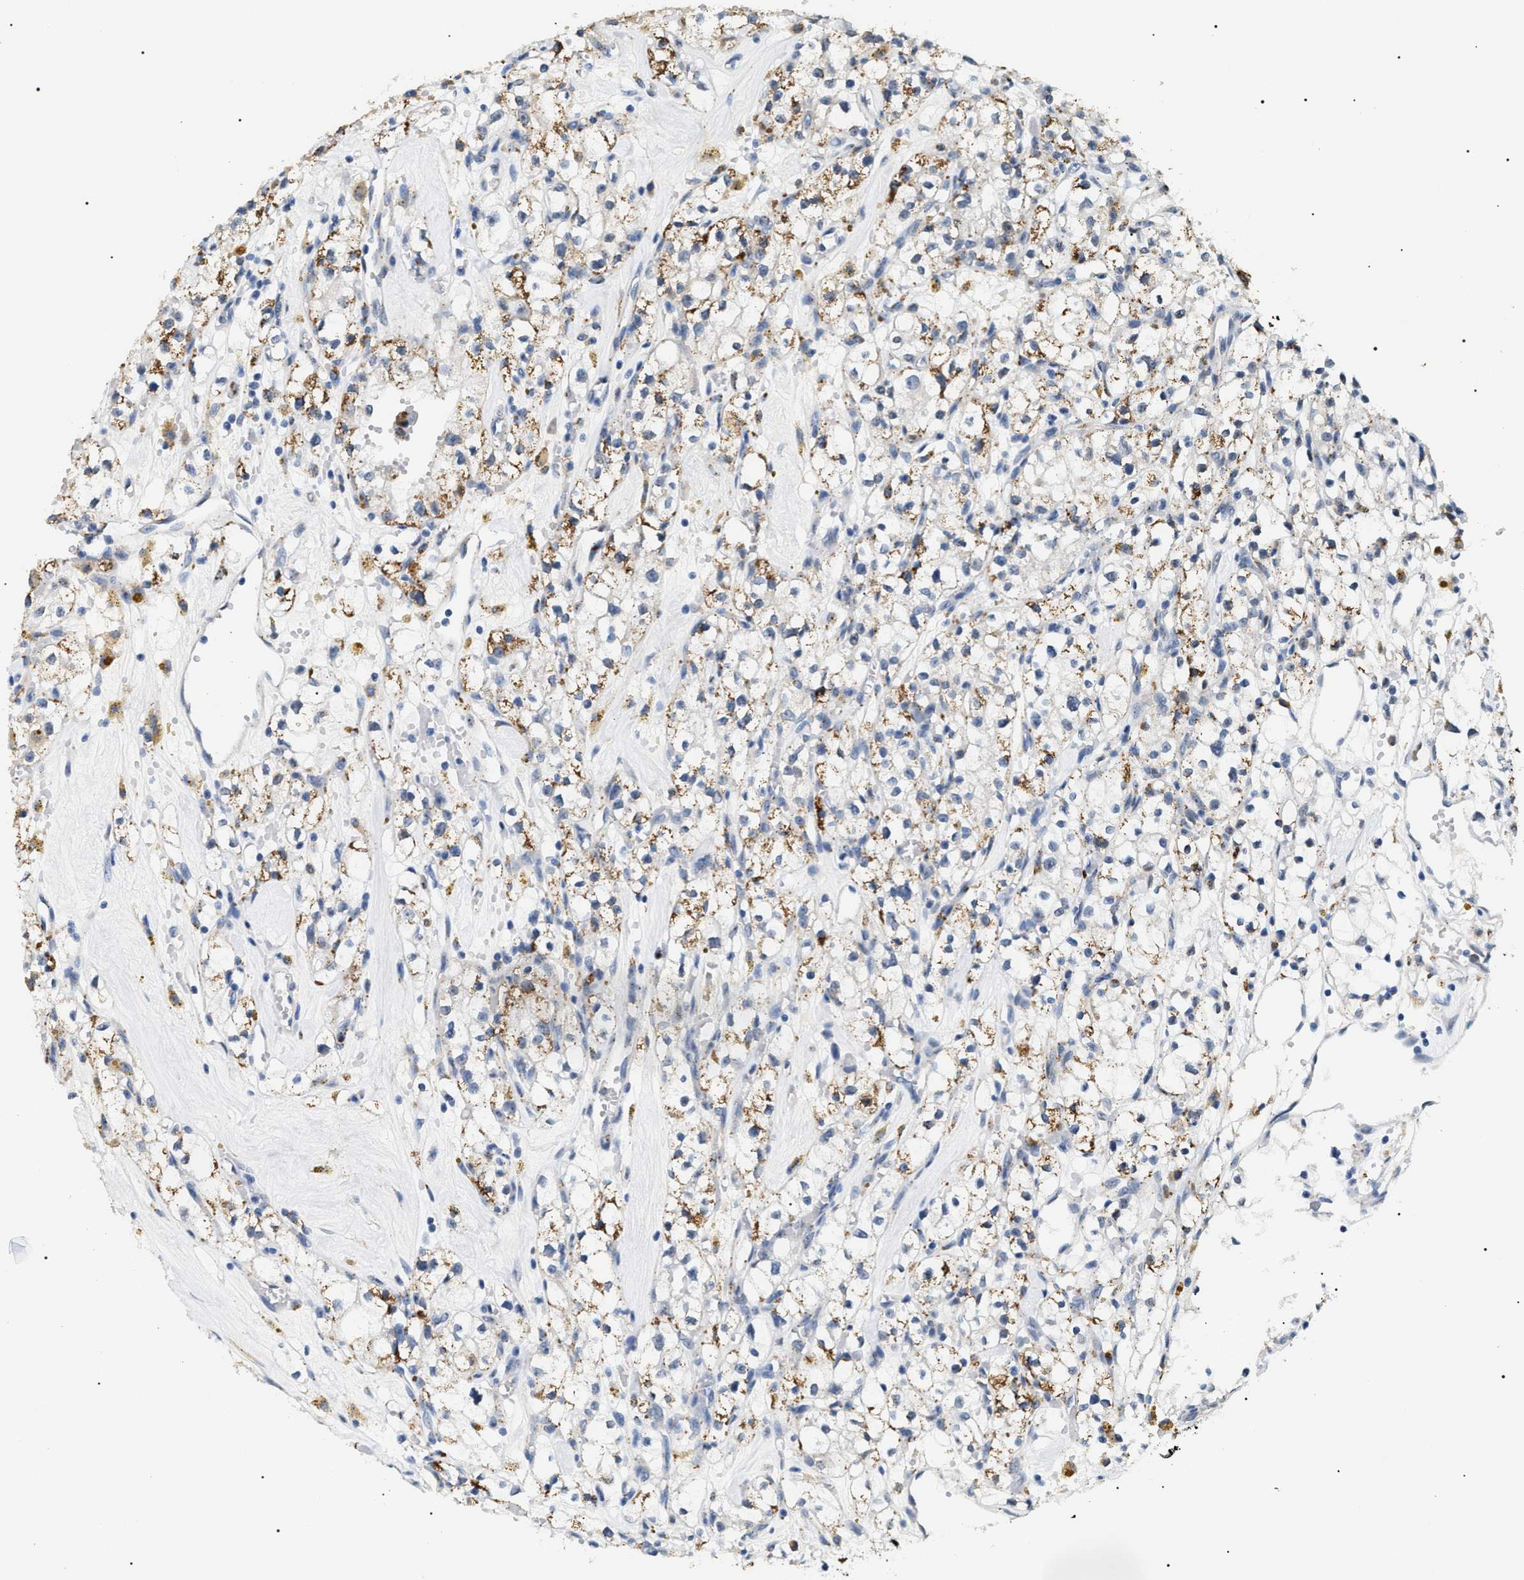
{"staining": {"intensity": "strong", "quantity": "25%-75%", "location": "cytoplasmic/membranous"}, "tissue": "renal cancer", "cell_type": "Tumor cells", "image_type": "cancer", "snomed": [{"axis": "morphology", "description": "Adenocarcinoma, NOS"}, {"axis": "topography", "description": "Kidney"}], "caption": "Protein positivity by IHC reveals strong cytoplasmic/membranous staining in approximately 25%-75% of tumor cells in renal adenocarcinoma. (DAB IHC with brightfield microscopy, high magnification).", "gene": "HSD17B11", "patient": {"sex": "male", "age": 56}}